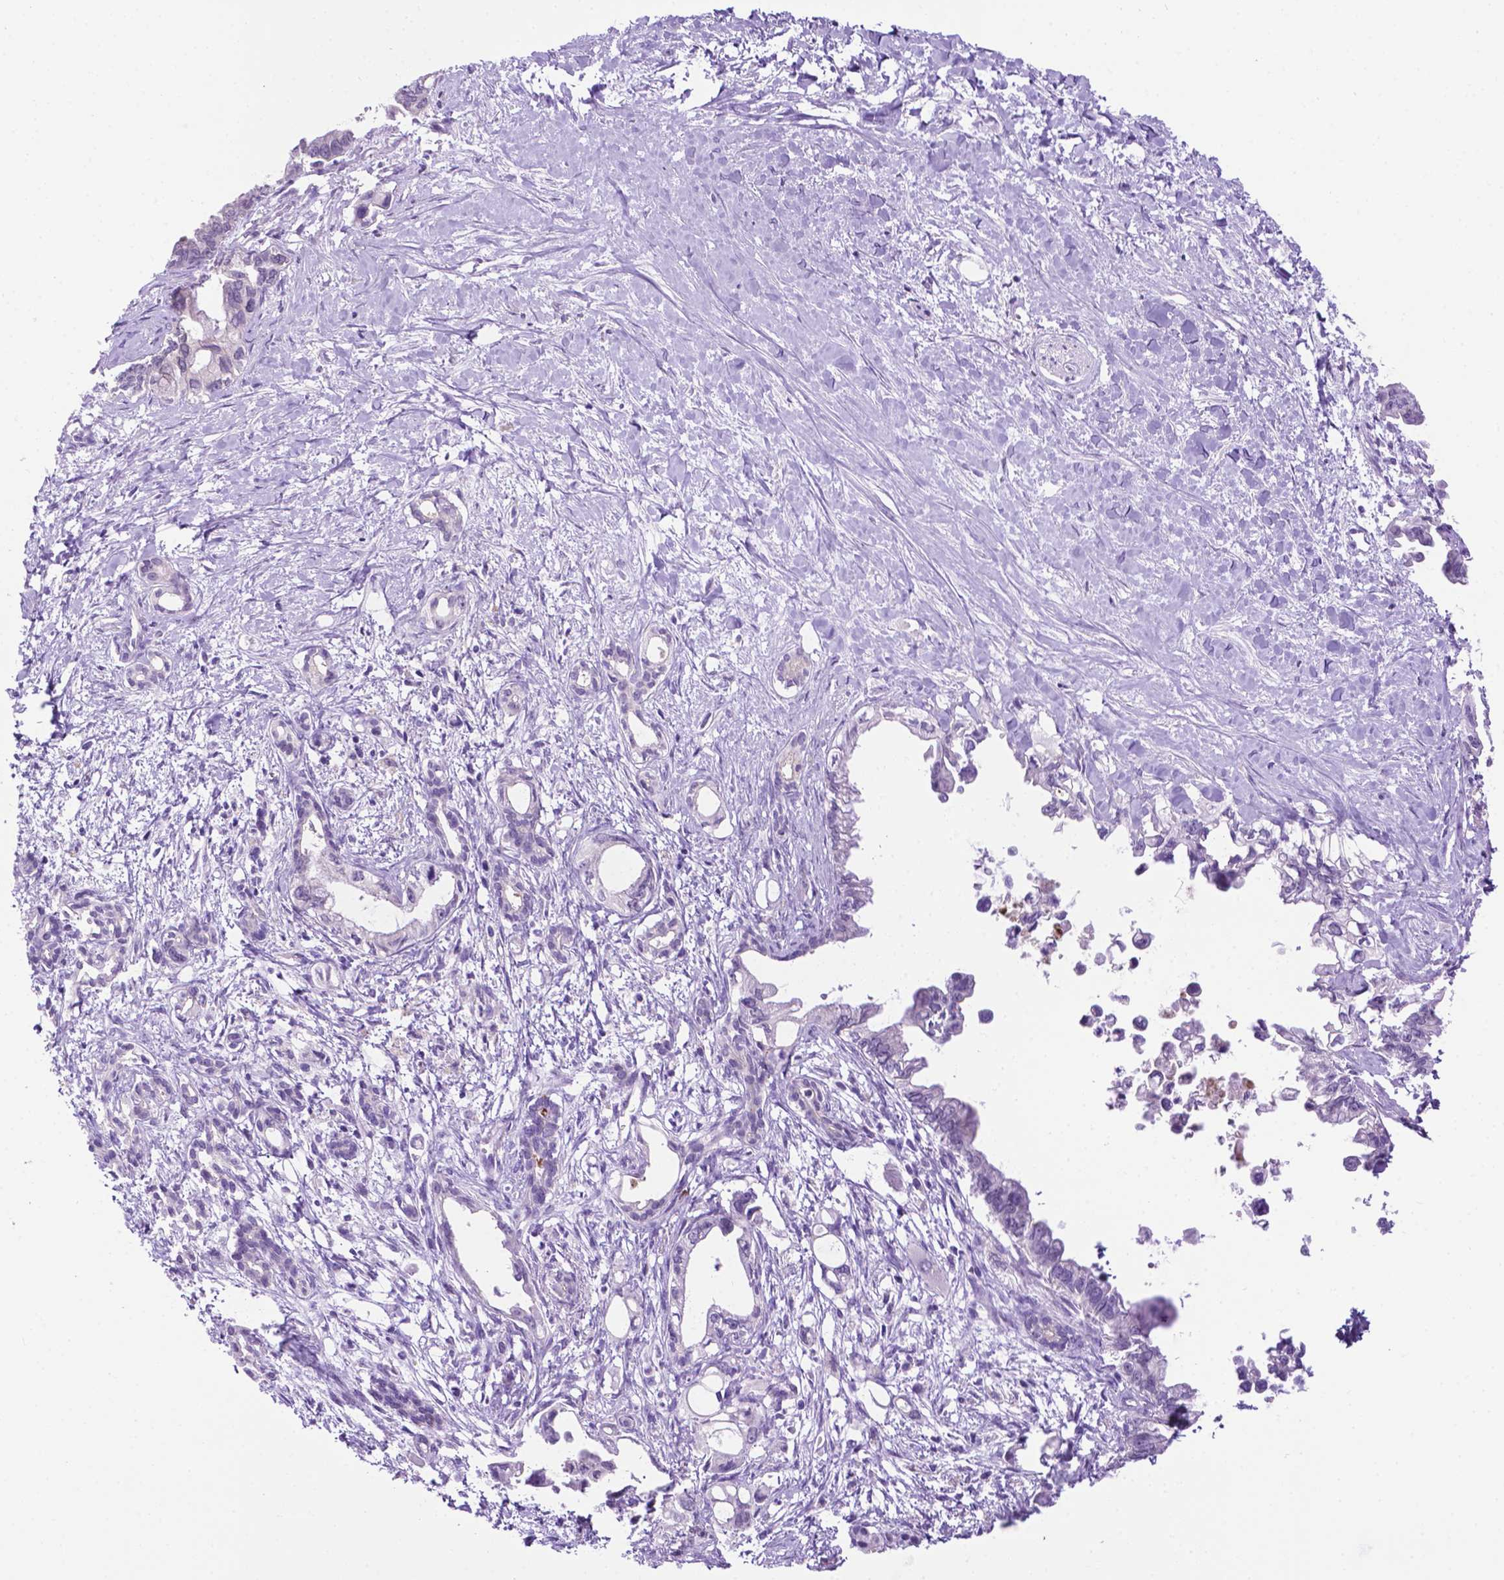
{"staining": {"intensity": "negative", "quantity": "none", "location": "none"}, "tissue": "pancreatic cancer", "cell_type": "Tumor cells", "image_type": "cancer", "snomed": [{"axis": "morphology", "description": "Adenocarcinoma, NOS"}, {"axis": "topography", "description": "Pancreas"}], "caption": "DAB immunohistochemical staining of pancreatic cancer (adenocarcinoma) displays no significant expression in tumor cells.", "gene": "MMP27", "patient": {"sex": "male", "age": 61}}